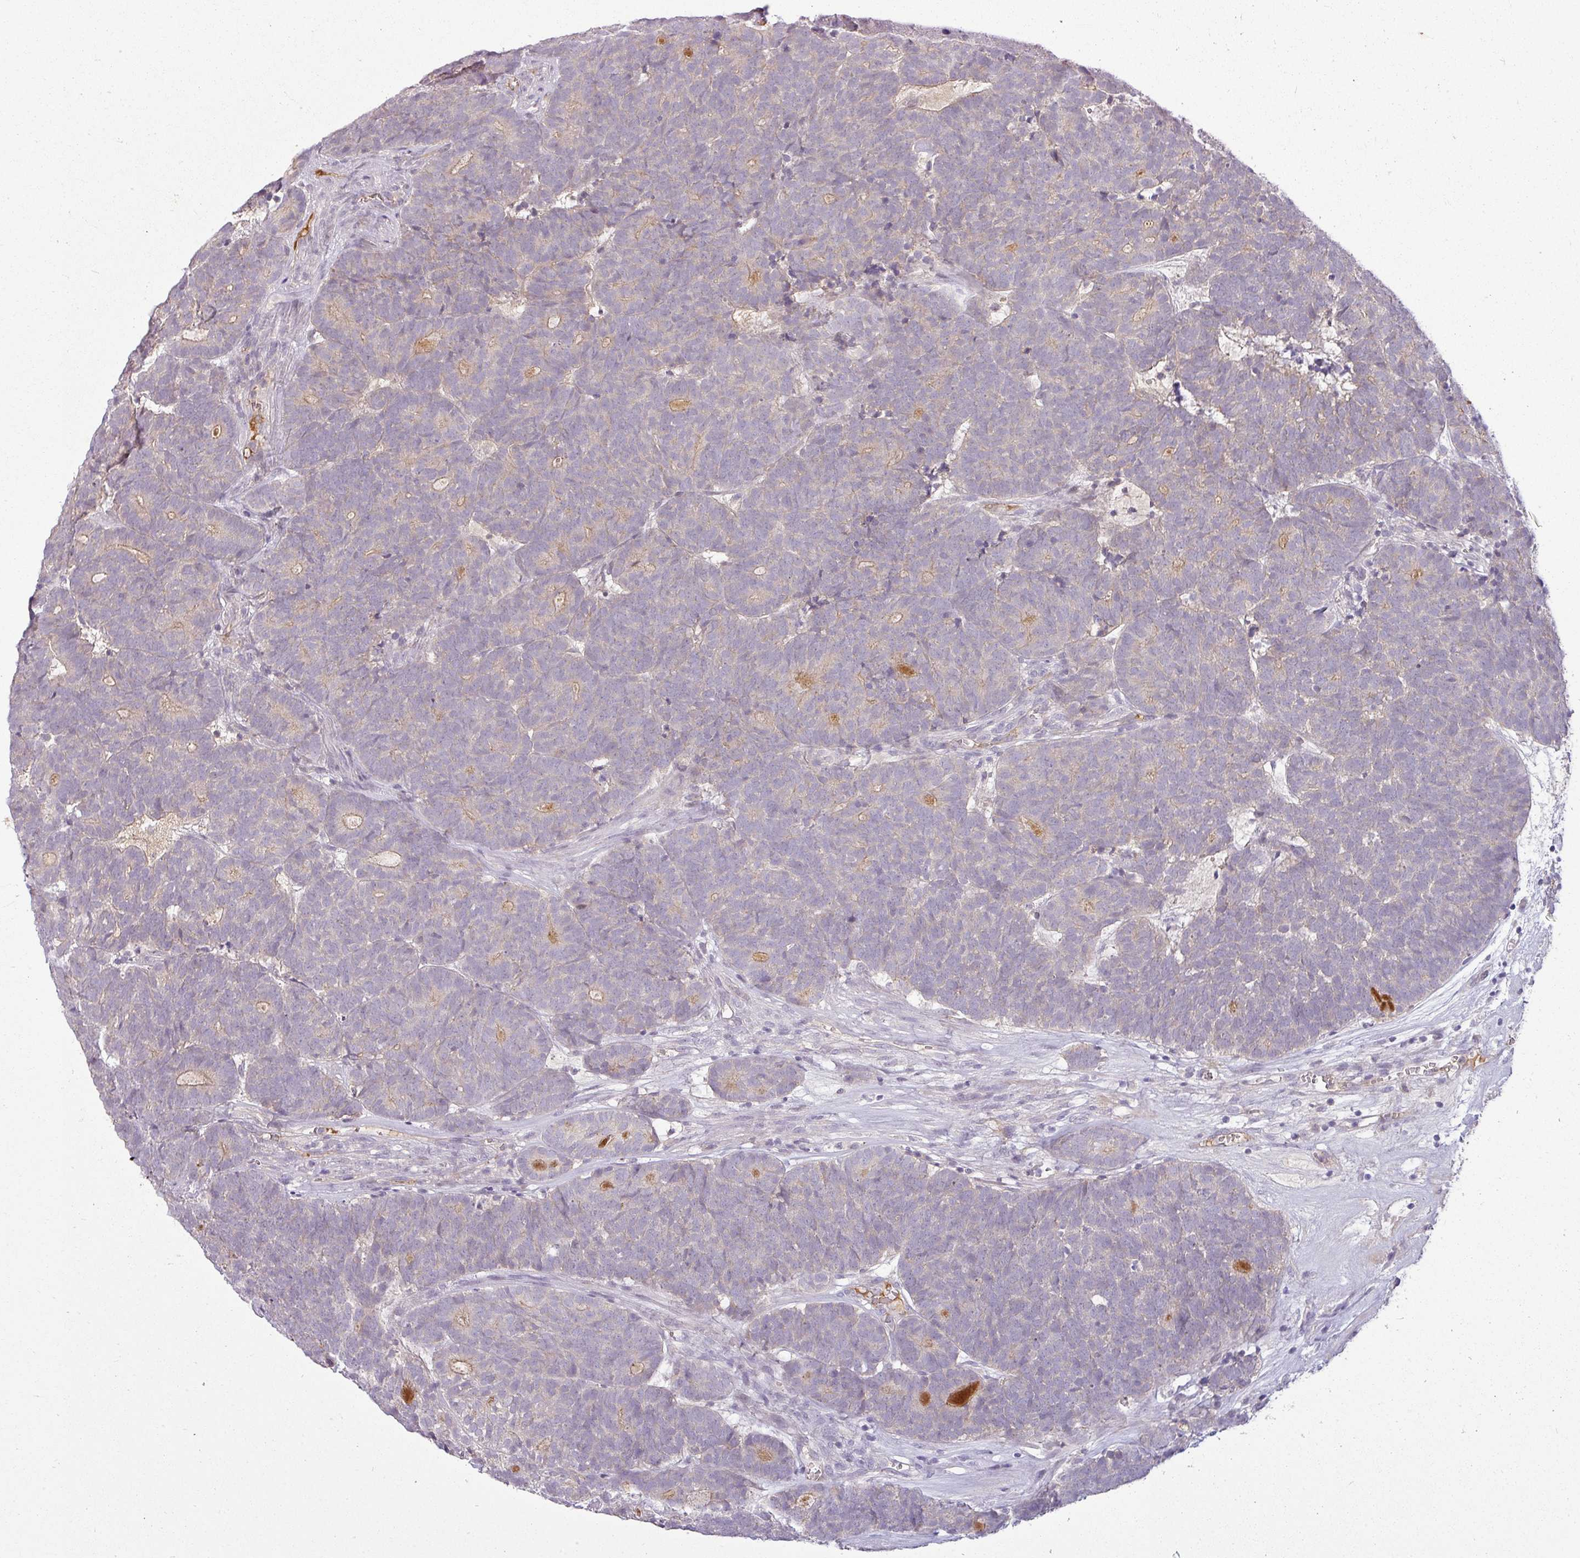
{"staining": {"intensity": "weak", "quantity": "<25%", "location": "cytoplasmic/membranous"}, "tissue": "head and neck cancer", "cell_type": "Tumor cells", "image_type": "cancer", "snomed": [{"axis": "morphology", "description": "Adenocarcinoma, NOS"}, {"axis": "topography", "description": "Head-Neck"}], "caption": "DAB immunohistochemical staining of head and neck cancer shows no significant expression in tumor cells.", "gene": "APOM", "patient": {"sex": "female", "age": 81}}